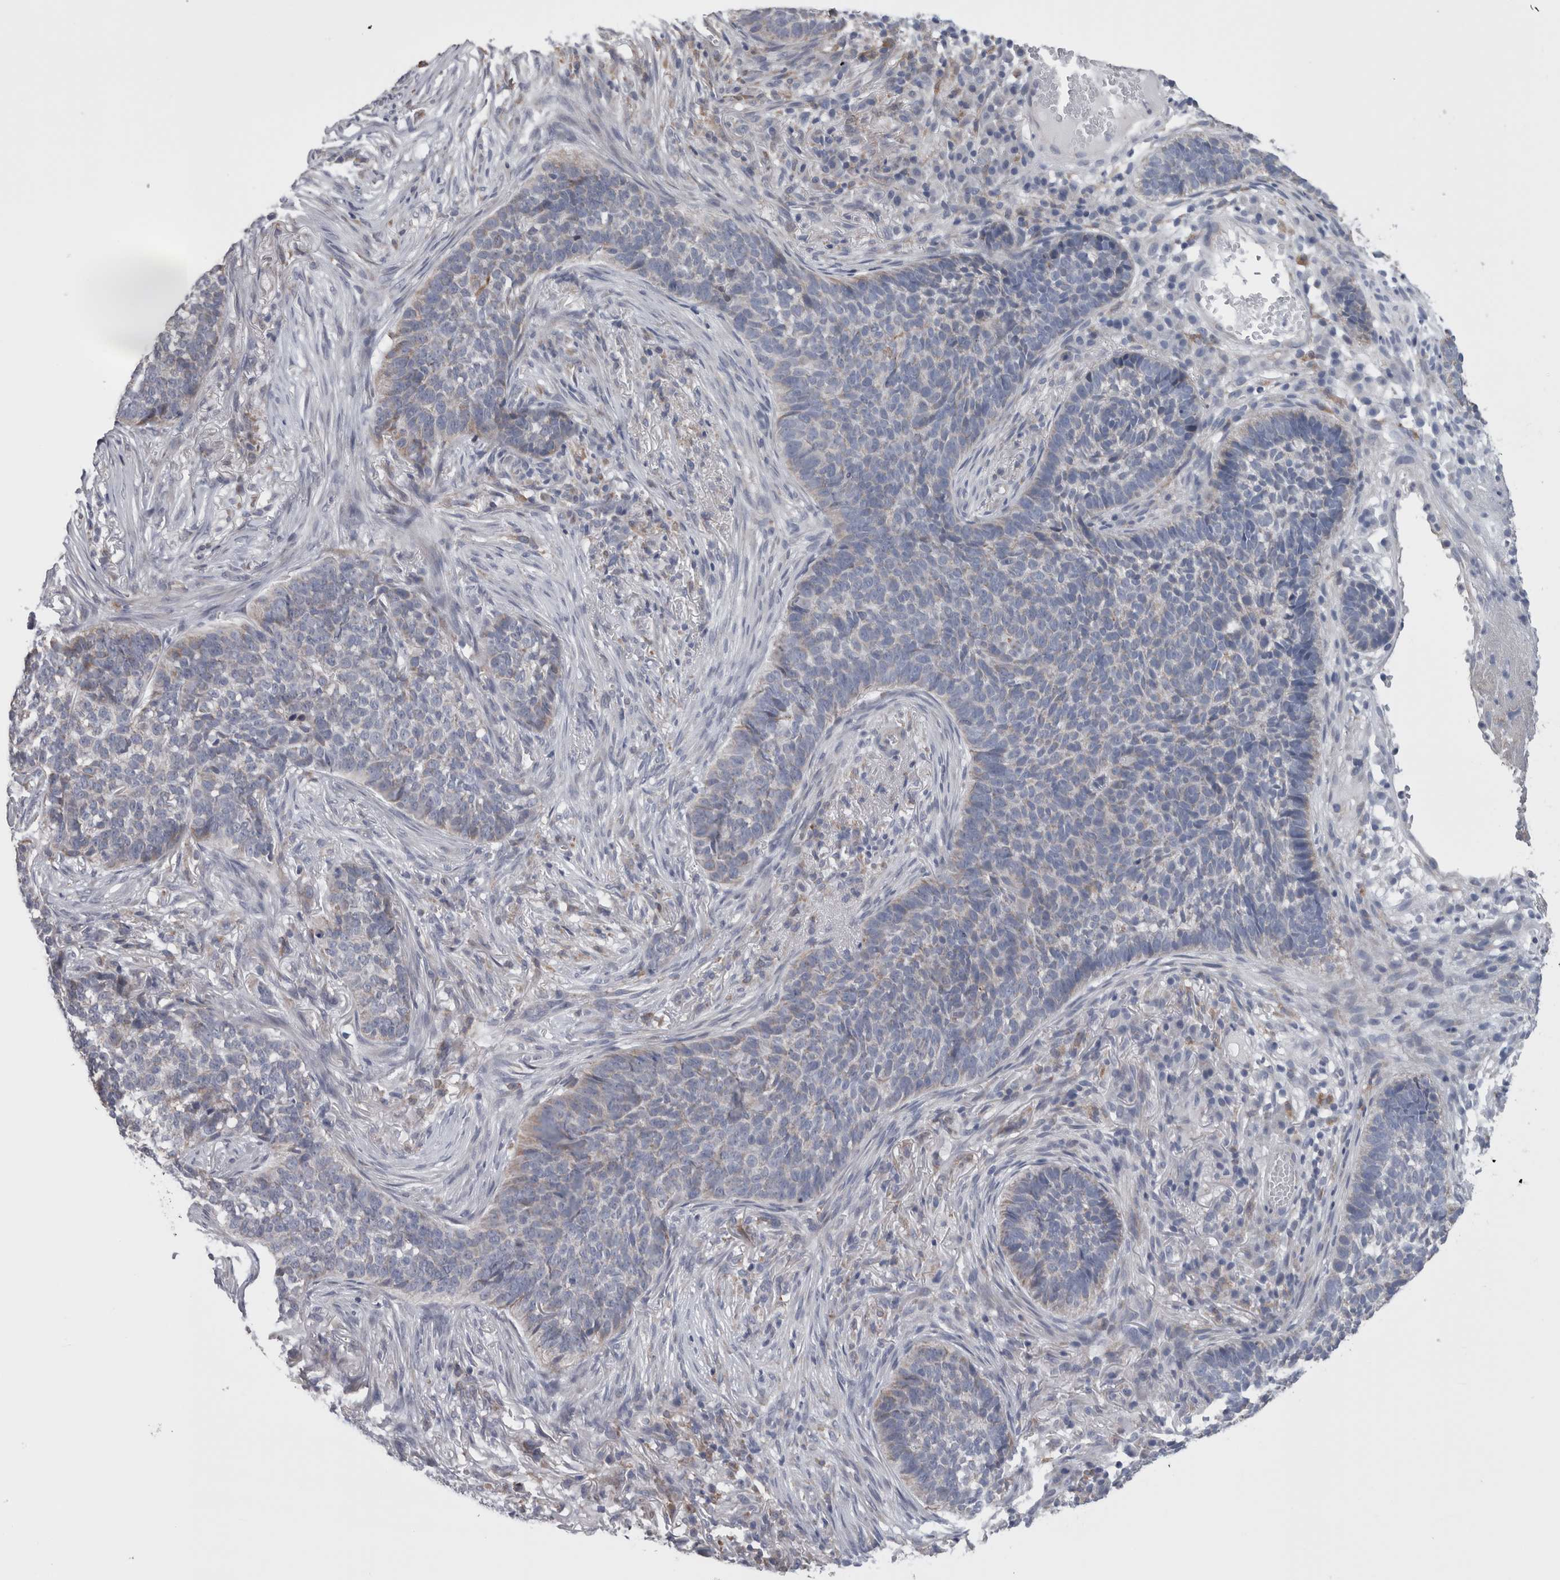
{"staining": {"intensity": "negative", "quantity": "none", "location": "none"}, "tissue": "skin cancer", "cell_type": "Tumor cells", "image_type": "cancer", "snomed": [{"axis": "morphology", "description": "Basal cell carcinoma"}, {"axis": "topography", "description": "Skin"}], "caption": "Human skin cancer (basal cell carcinoma) stained for a protein using immunohistochemistry (IHC) exhibits no positivity in tumor cells.", "gene": "GDAP1", "patient": {"sex": "male", "age": 85}}